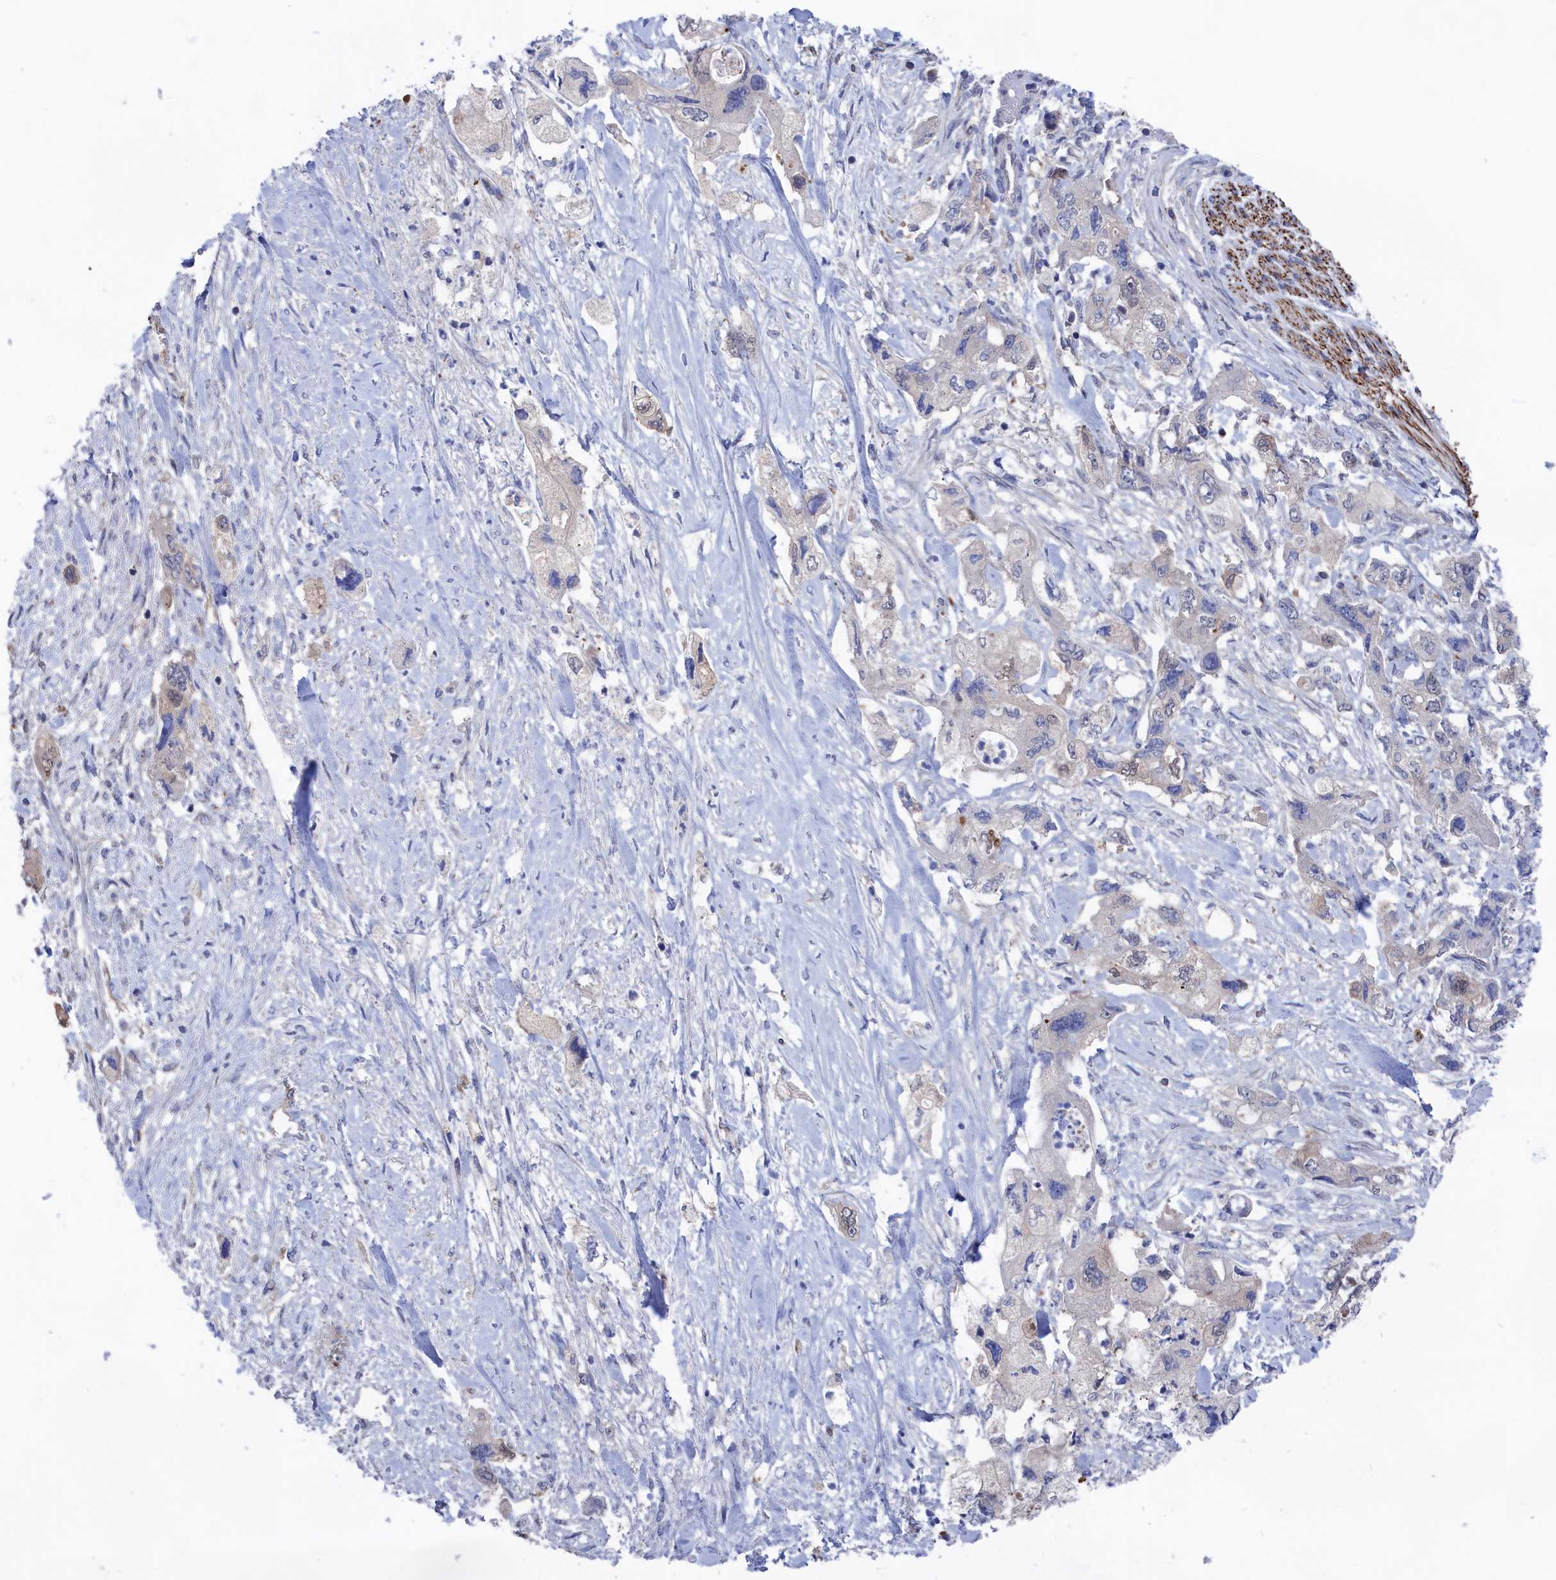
{"staining": {"intensity": "negative", "quantity": "none", "location": "none"}, "tissue": "pancreatic cancer", "cell_type": "Tumor cells", "image_type": "cancer", "snomed": [{"axis": "morphology", "description": "Adenocarcinoma, NOS"}, {"axis": "topography", "description": "Pancreas"}], "caption": "This is a image of immunohistochemistry staining of pancreatic cancer, which shows no positivity in tumor cells.", "gene": "NUTF2", "patient": {"sex": "female", "age": 73}}